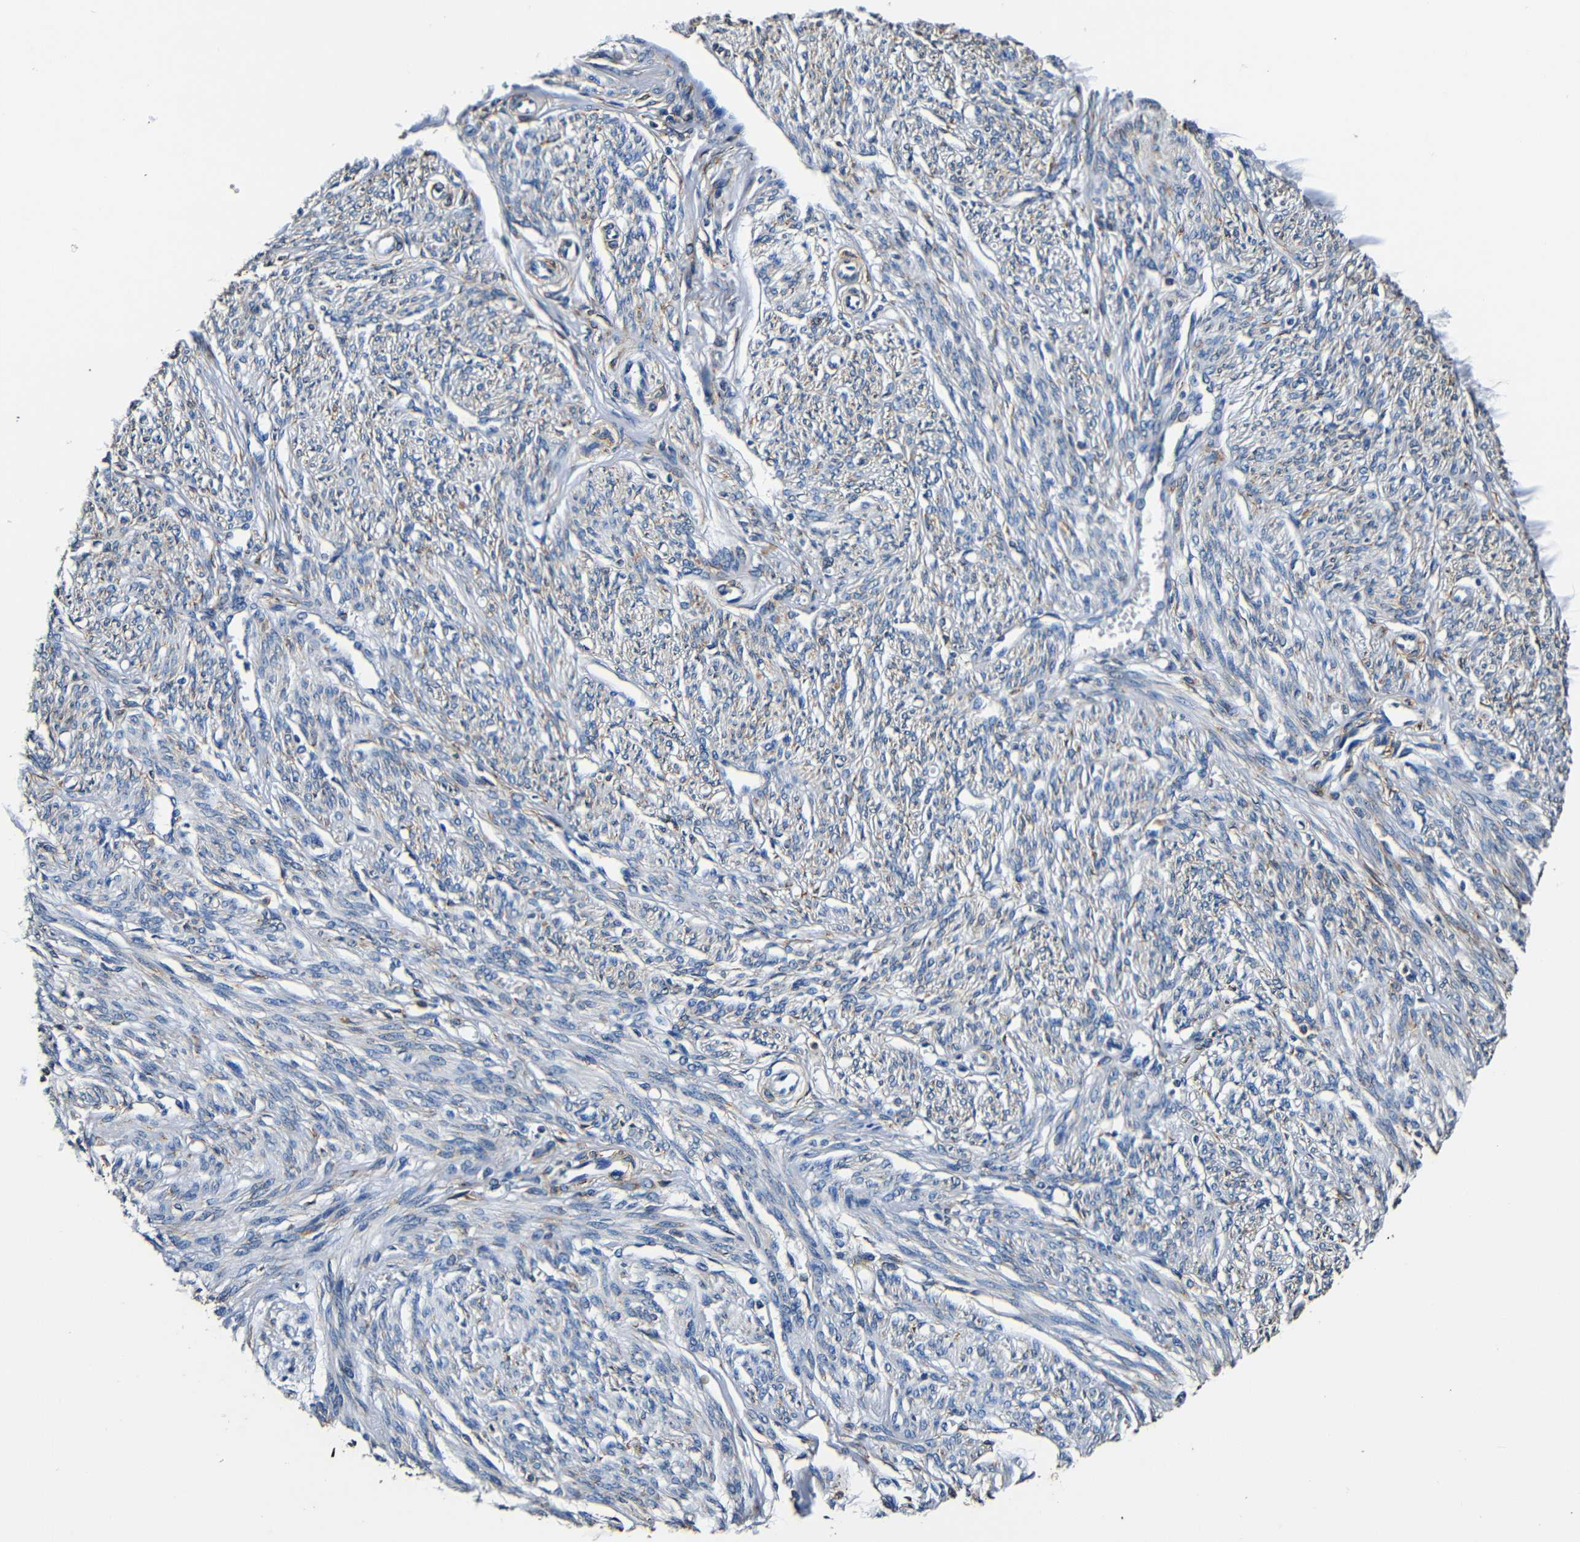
{"staining": {"intensity": "weak", "quantity": "25%-75%", "location": "cytoplasmic/membranous"}, "tissue": "smooth muscle", "cell_type": "Smooth muscle cells", "image_type": "normal", "snomed": [{"axis": "morphology", "description": "Normal tissue, NOS"}, {"axis": "topography", "description": "Smooth muscle"}], "caption": "High-magnification brightfield microscopy of unremarkable smooth muscle stained with DAB (brown) and counterstained with hematoxylin (blue). smooth muscle cells exhibit weak cytoplasmic/membranous staining is appreciated in approximately25%-75% of cells.", "gene": "RRBP1", "patient": {"sex": "female", "age": 65}}